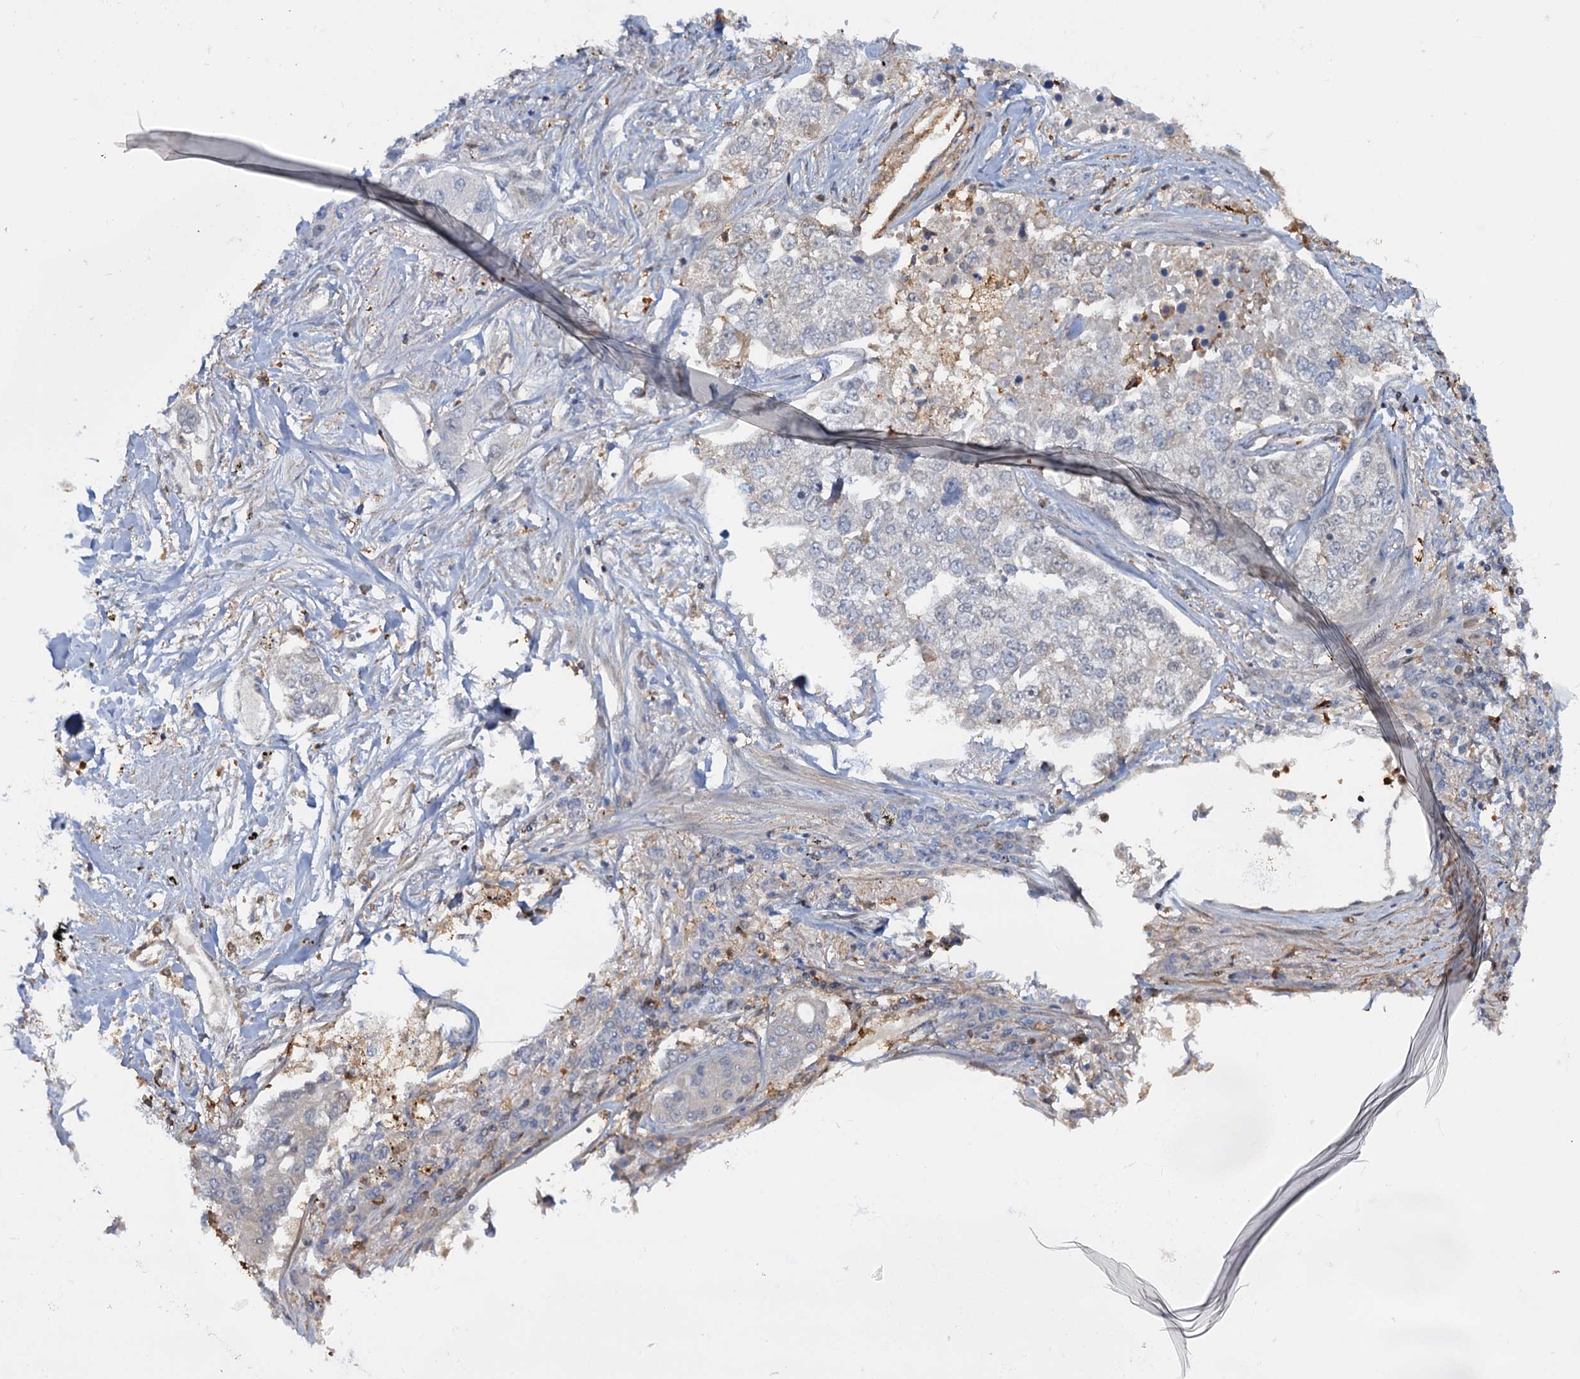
{"staining": {"intensity": "negative", "quantity": "none", "location": "none"}, "tissue": "lung cancer", "cell_type": "Tumor cells", "image_type": "cancer", "snomed": [{"axis": "morphology", "description": "Adenocarcinoma, NOS"}, {"axis": "topography", "description": "Lung"}], "caption": "Tumor cells show no significant protein staining in adenocarcinoma (lung). (DAB immunohistochemistry (IHC) visualized using brightfield microscopy, high magnification).", "gene": "ZNF609", "patient": {"sex": "male", "age": 49}}